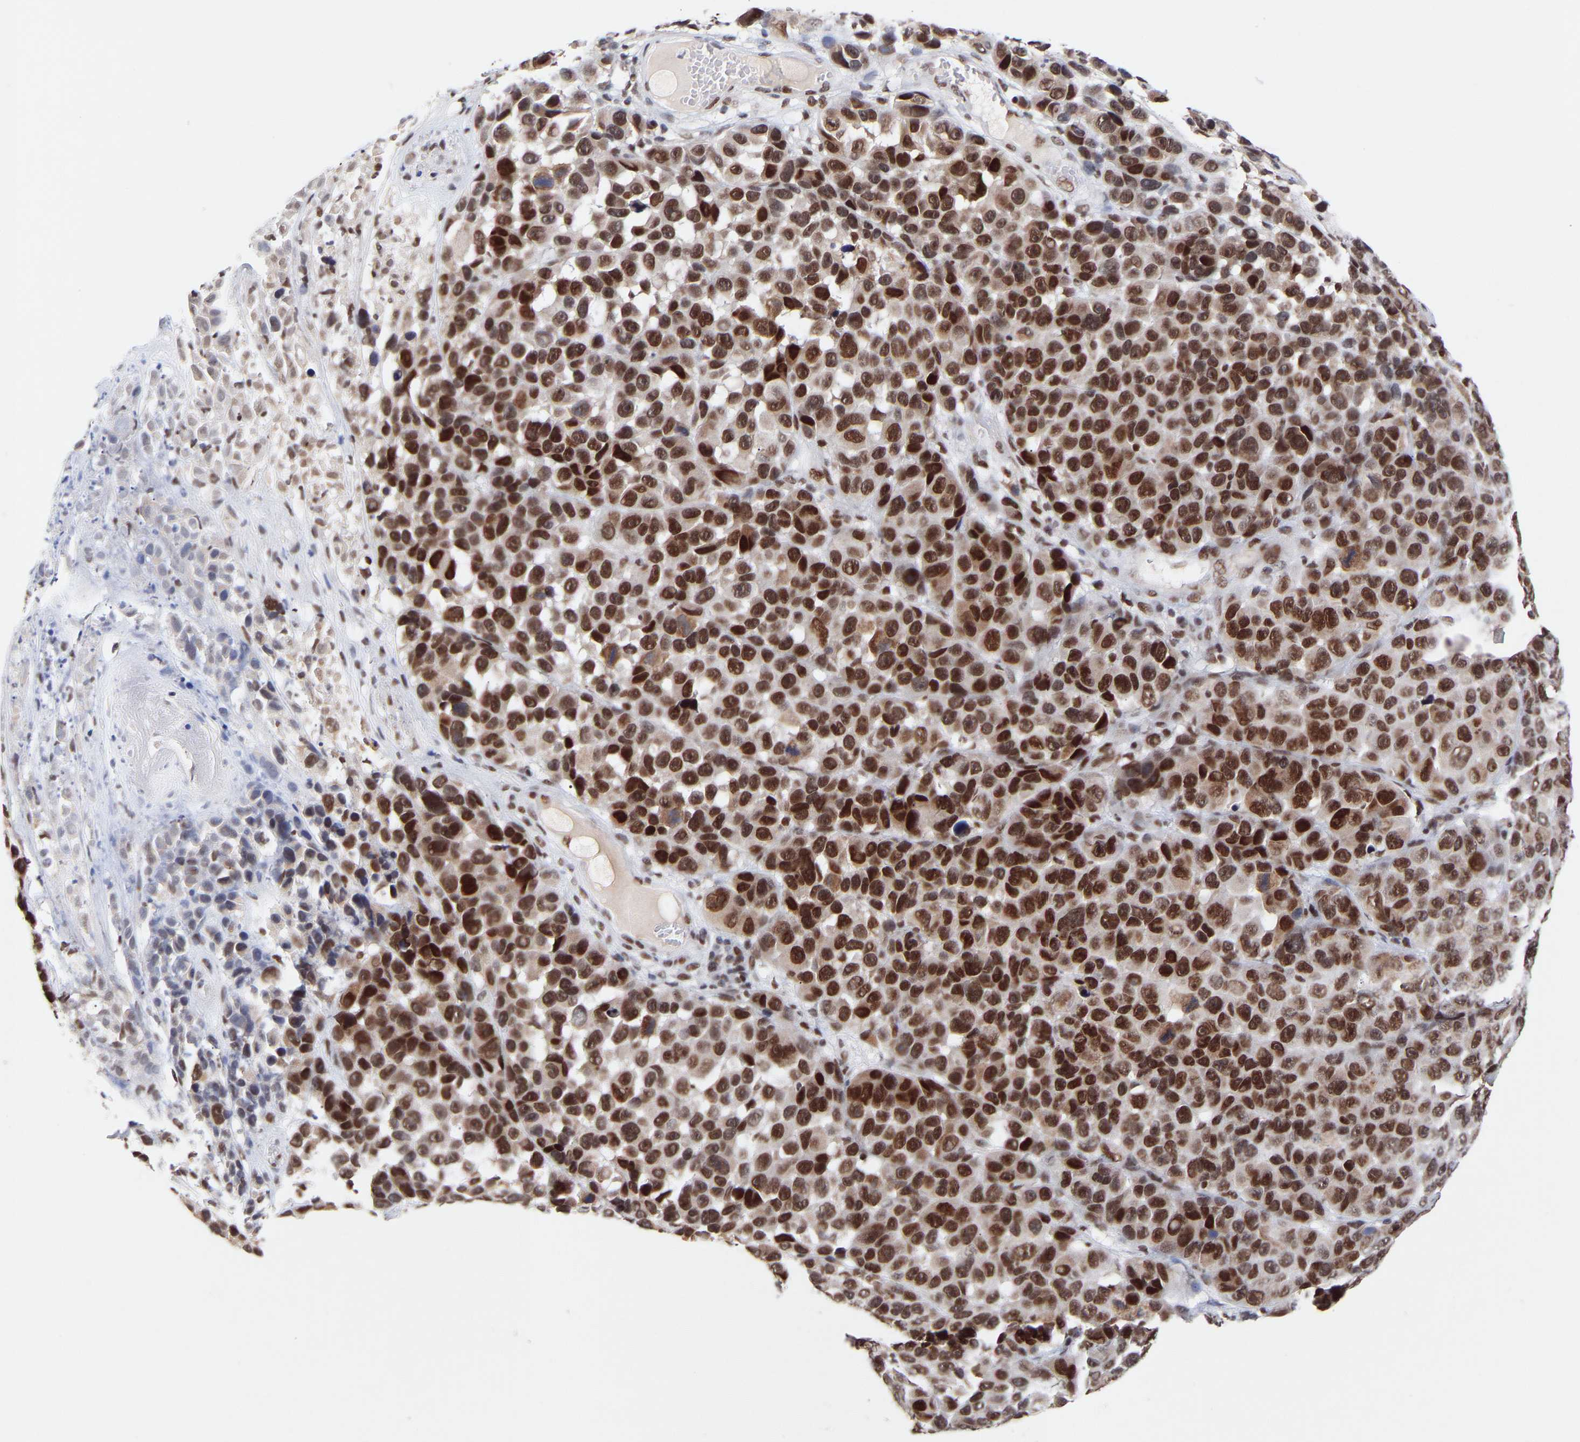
{"staining": {"intensity": "strong", "quantity": ">75%", "location": "nuclear"}, "tissue": "melanoma", "cell_type": "Tumor cells", "image_type": "cancer", "snomed": [{"axis": "morphology", "description": "Malignant melanoma, NOS"}, {"axis": "topography", "description": "Skin"}], "caption": "Malignant melanoma tissue shows strong nuclear staining in approximately >75% of tumor cells Nuclei are stained in blue.", "gene": "RBM15", "patient": {"sex": "male", "age": 53}}